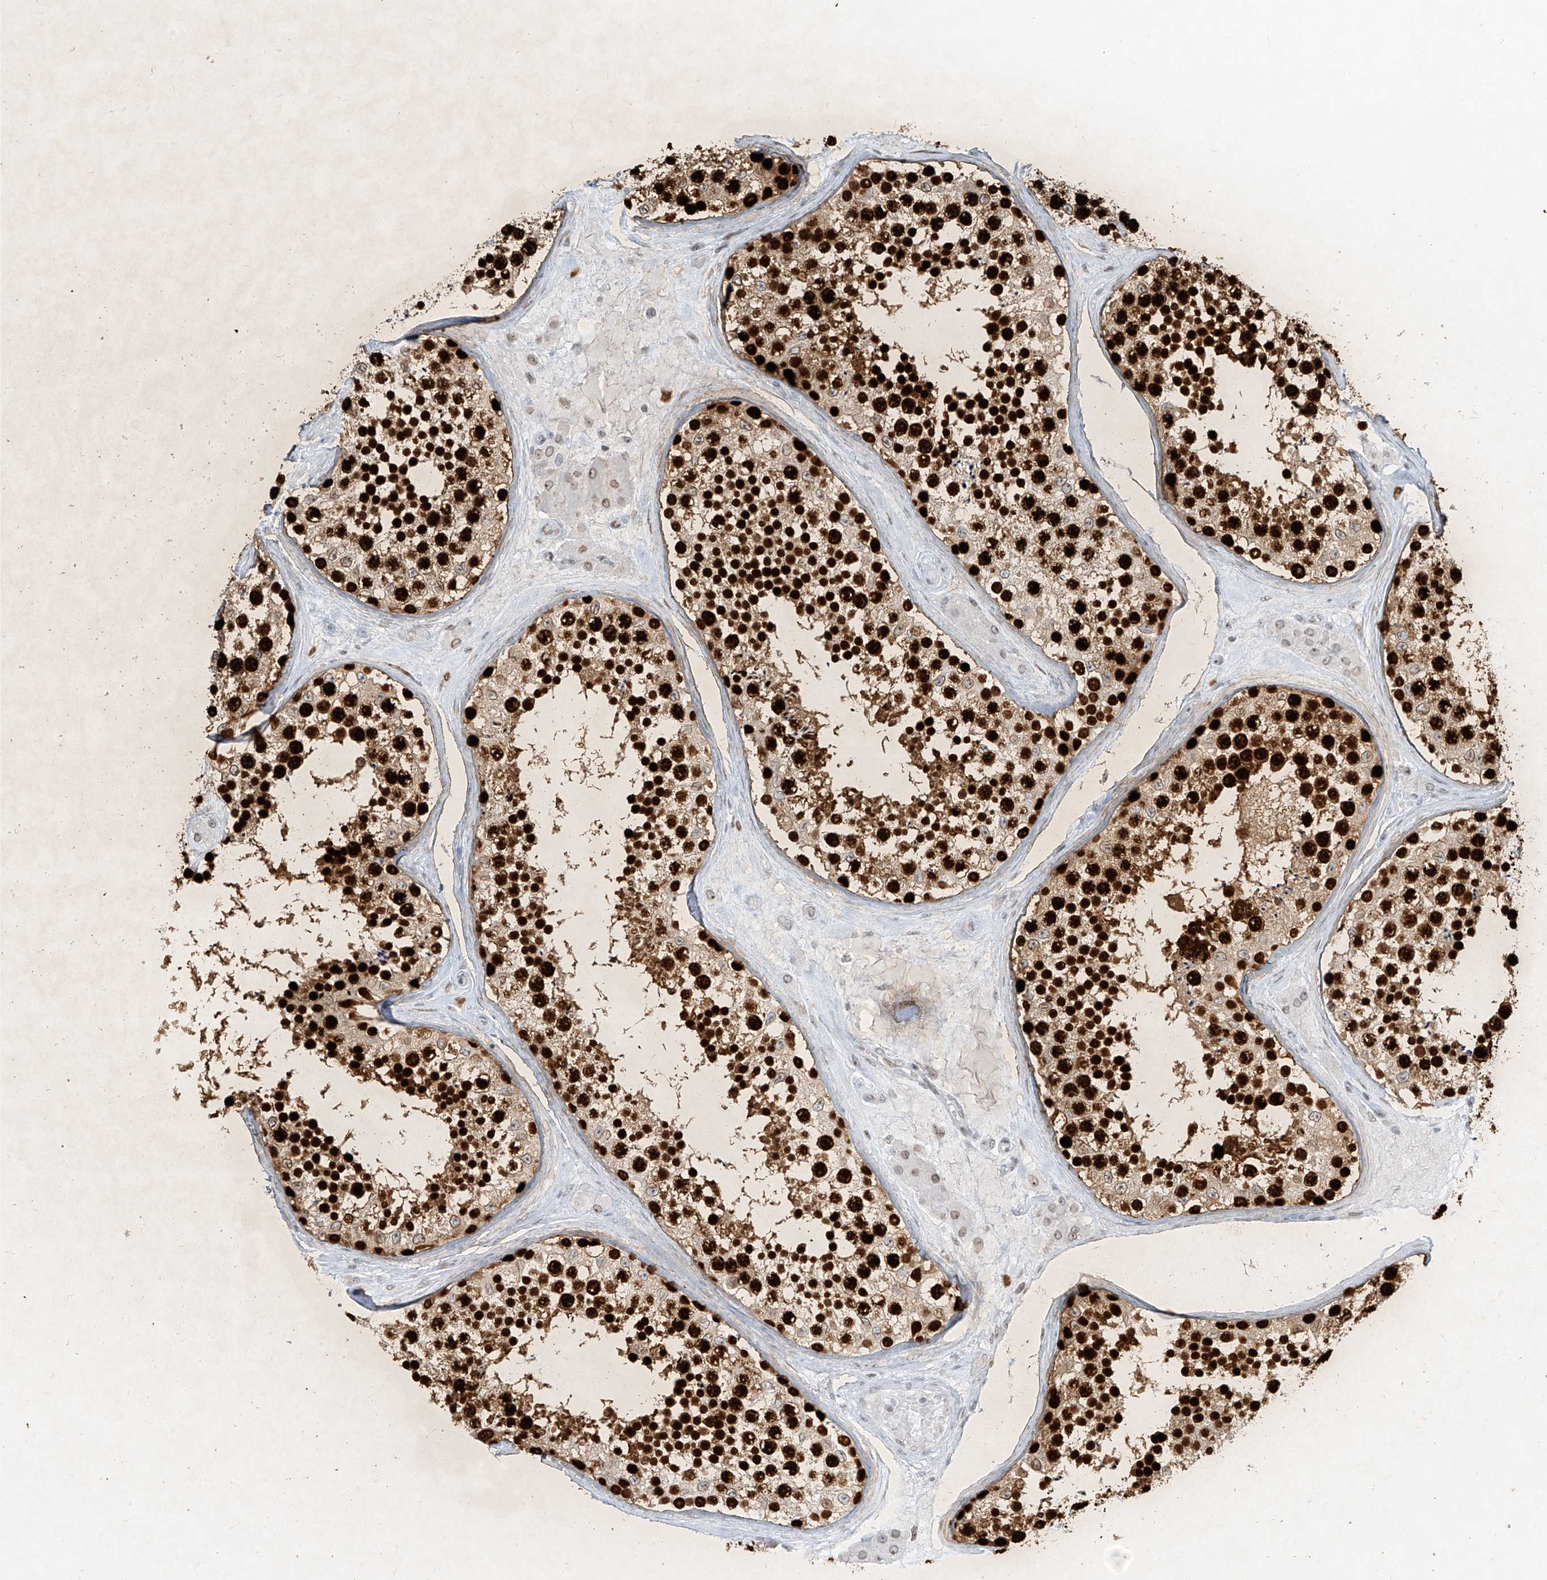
{"staining": {"intensity": "strong", "quantity": "25%-75%", "location": "nuclear"}, "tissue": "testis", "cell_type": "Cells in seminiferous ducts", "image_type": "normal", "snomed": [{"axis": "morphology", "description": "Normal tissue, NOS"}, {"axis": "topography", "description": "Testis"}], "caption": "Immunohistochemical staining of unremarkable human testis exhibits 25%-75% levels of strong nuclear protein staining in about 25%-75% of cells in seminiferous ducts. Using DAB (3,3'-diaminobenzidine) (brown) and hematoxylin (blue) stains, captured at high magnification using brightfield microscopy.", "gene": "SAMD15", "patient": {"sex": "male", "age": 46}}